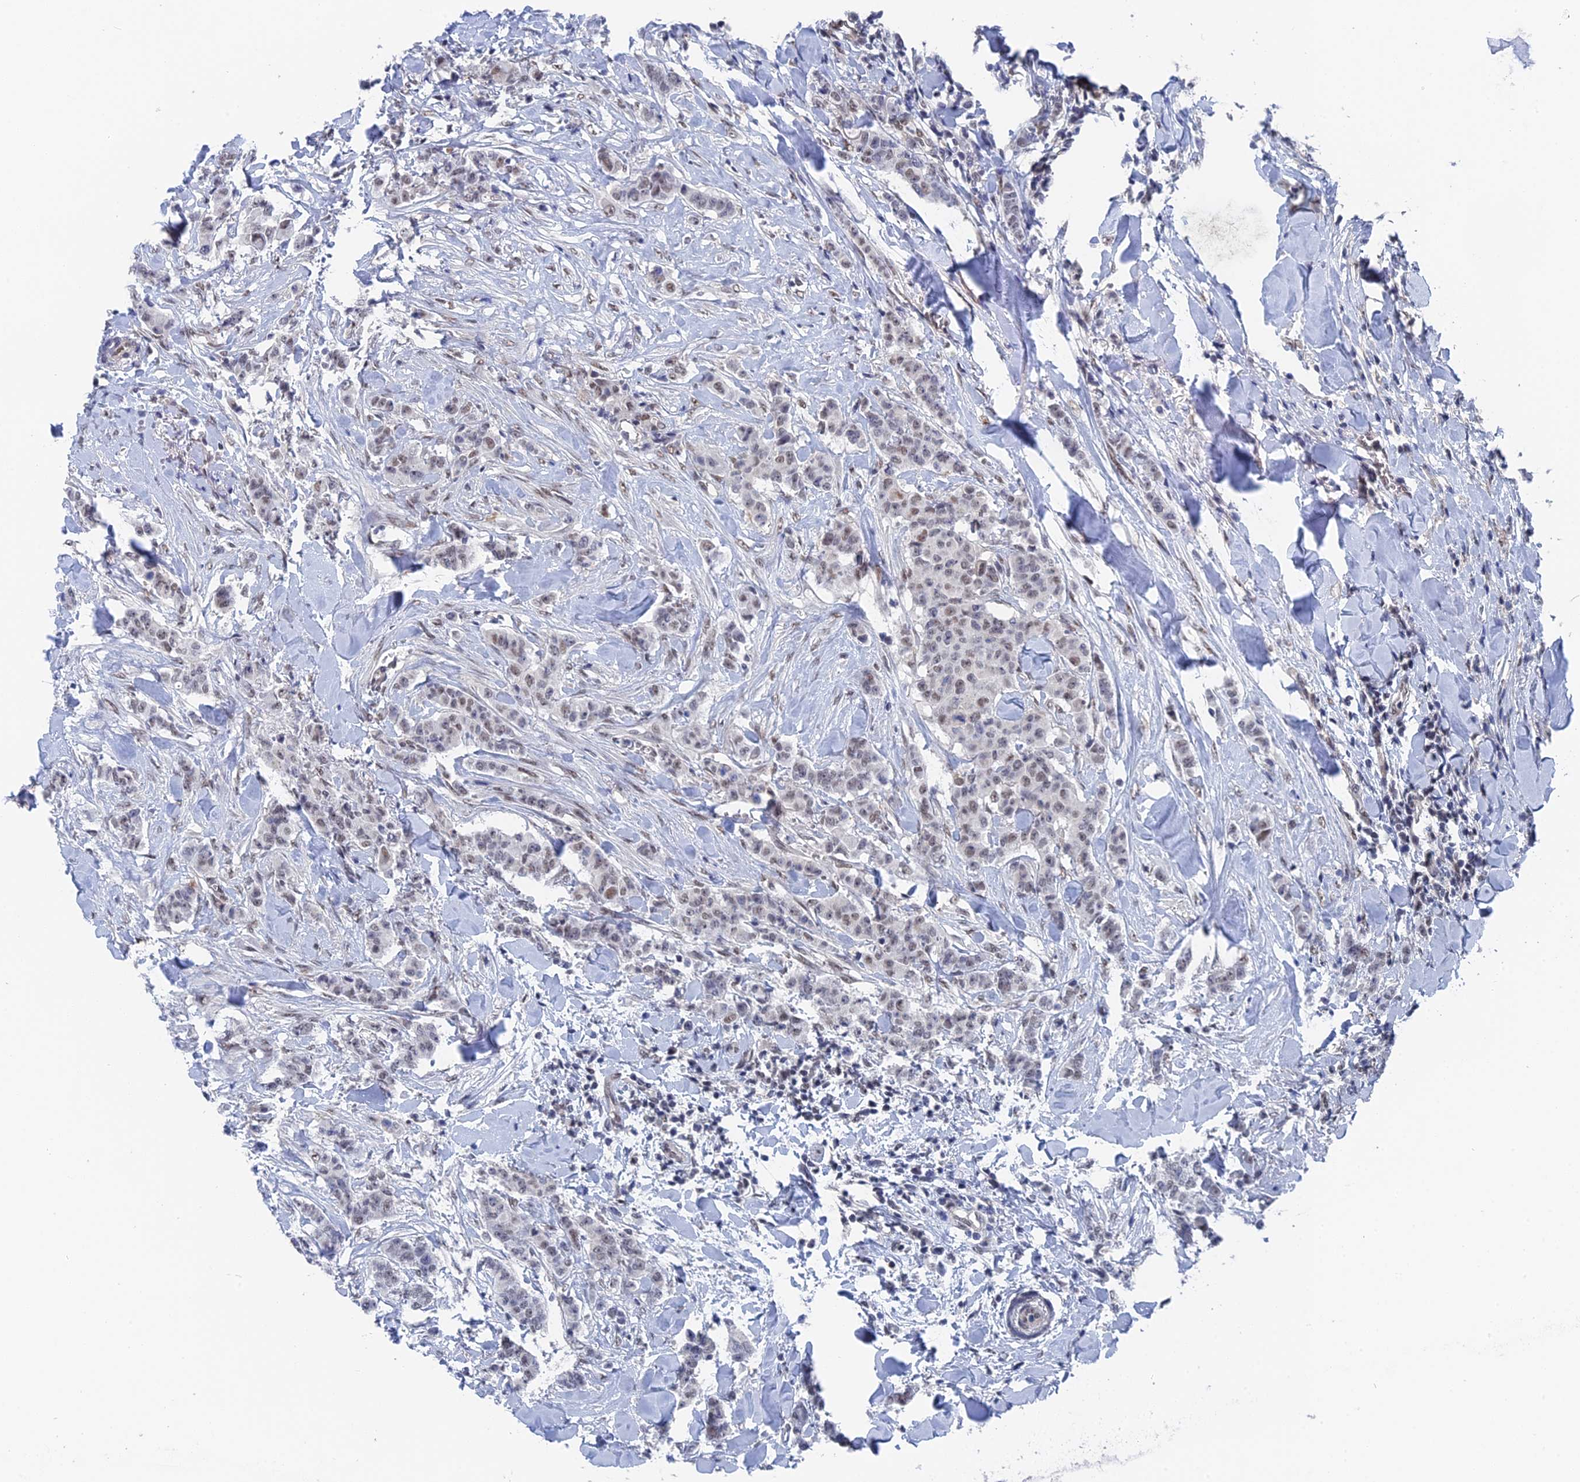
{"staining": {"intensity": "weak", "quantity": "25%-75%", "location": "nuclear"}, "tissue": "breast cancer", "cell_type": "Tumor cells", "image_type": "cancer", "snomed": [{"axis": "morphology", "description": "Duct carcinoma"}, {"axis": "topography", "description": "Breast"}], "caption": "Immunohistochemistry (IHC) of human breast cancer displays low levels of weak nuclear expression in about 25%-75% of tumor cells. (DAB = brown stain, brightfield microscopy at high magnification).", "gene": "TSSC4", "patient": {"sex": "female", "age": 40}}